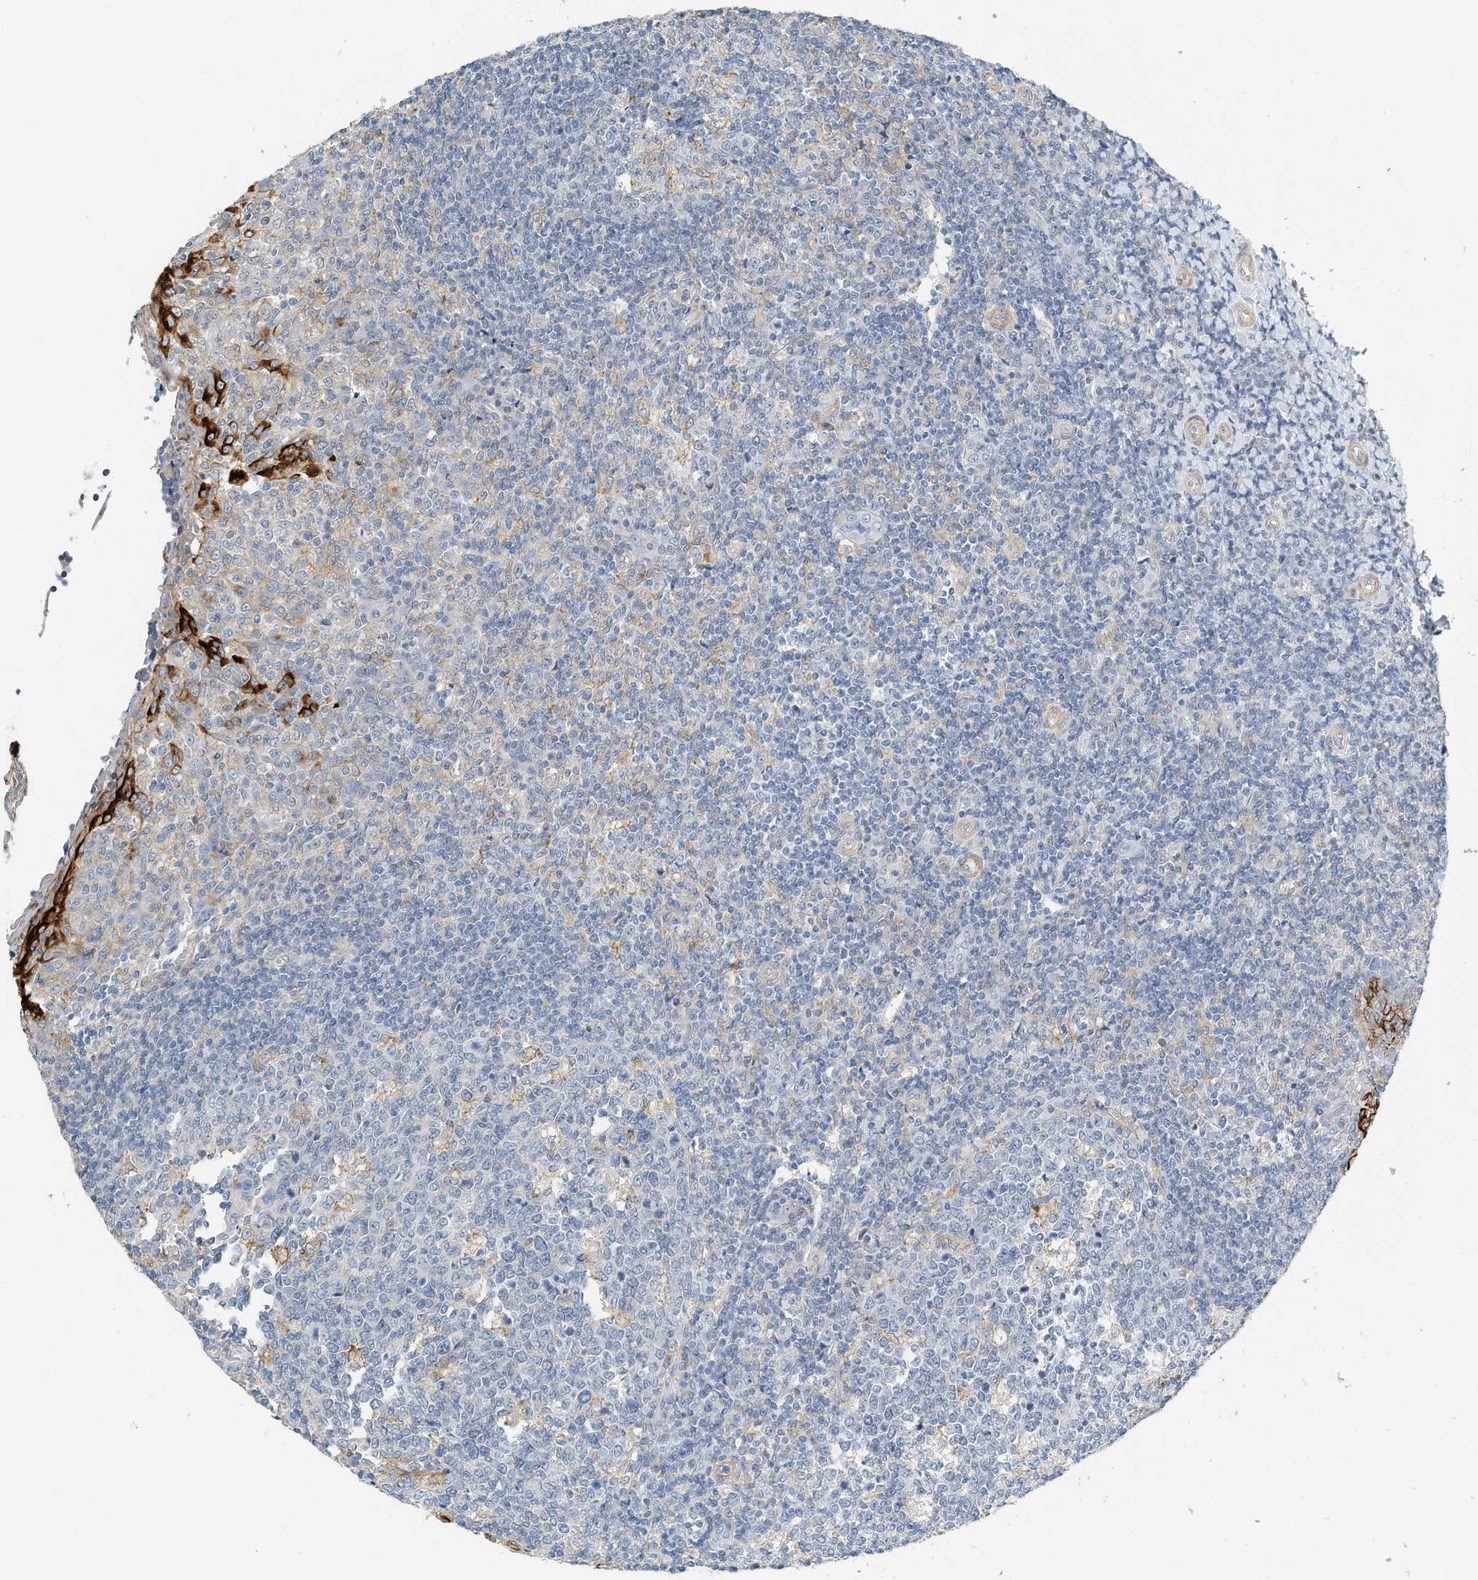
{"staining": {"intensity": "moderate", "quantity": "<25%", "location": "cytoplasmic/membranous"}, "tissue": "tonsil", "cell_type": "Germinal center cells", "image_type": "normal", "snomed": [{"axis": "morphology", "description": "Normal tissue, NOS"}, {"axis": "topography", "description": "Tonsil"}], "caption": "High-magnification brightfield microscopy of benign tonsil stained with DAB (3,3'-diaminobenzidine) (brown) and counterstained with hematoxylin (blue). germinal center cells exhibit moderate cytoplasmic/membranous expression is identified in about<25% of cells. (DAB = brown stain, brightfield microscopy at high magnification).", "gene": "MICAL1", "patient": {"sex": "female", "age": 19}}